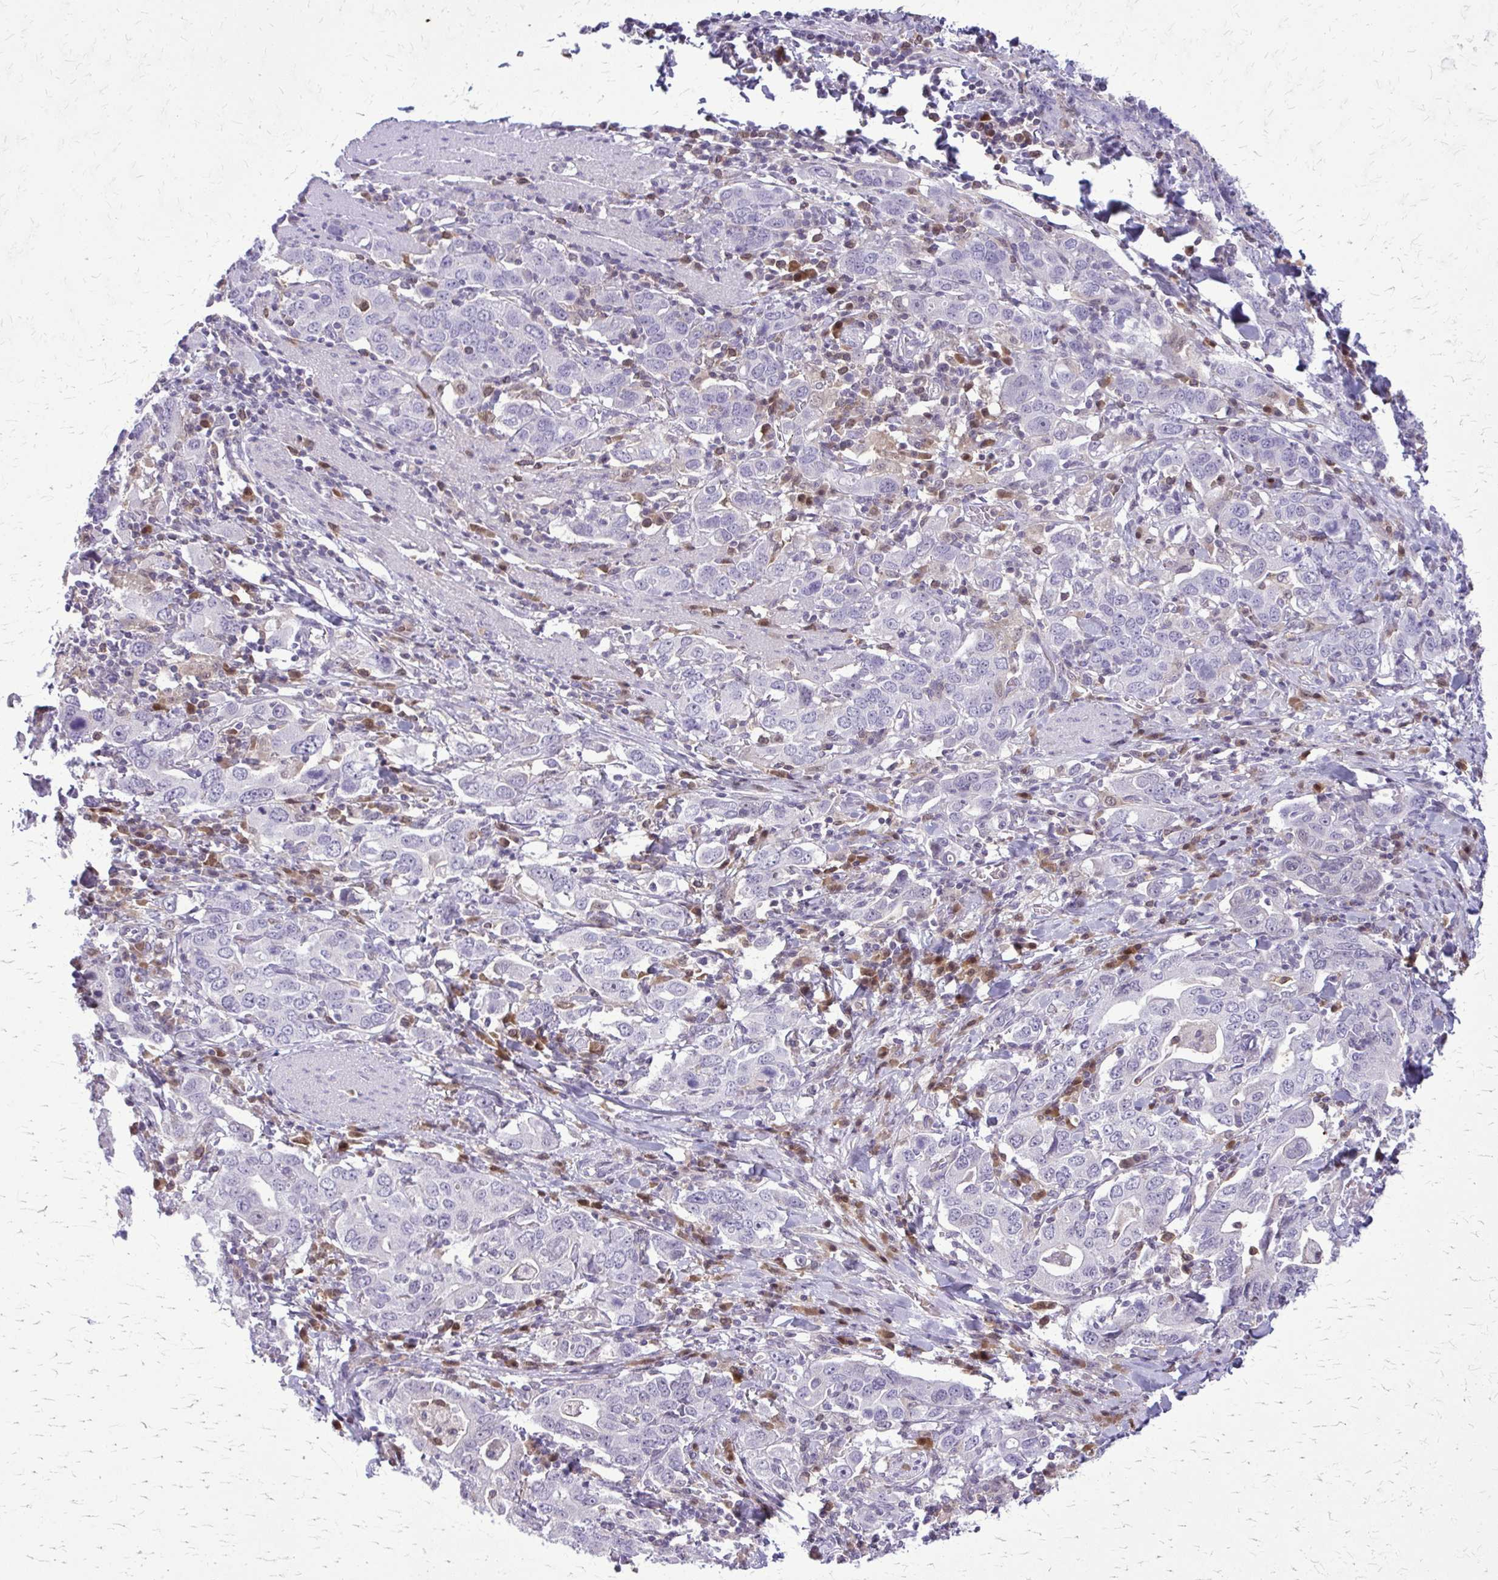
{"staining": {"intensity": "negative", "quantity": "none", "location": "none"}, "tissue": "stomach cancer", "cell_type": "Tumor cells", "image_type": "cancer", "snomed": [{"axis": "morphology", "description": "Adenocarcinoma, NOS"}, {"axis": "topography", "description": "Stomach, upper"}, {"axis": "topography", "description": "Stomach"}], "caption": "High power microscopy image of an IHC photomicrograph of stomach cancer, revealing no significant staining in tumor cells. (Stains: DAB IHC with hematoxylin counter stain, Microscopy: brightfield microscopy at high magnification).", "gene": "GLRX", "patient": {"sex": "male", "age": 62}}